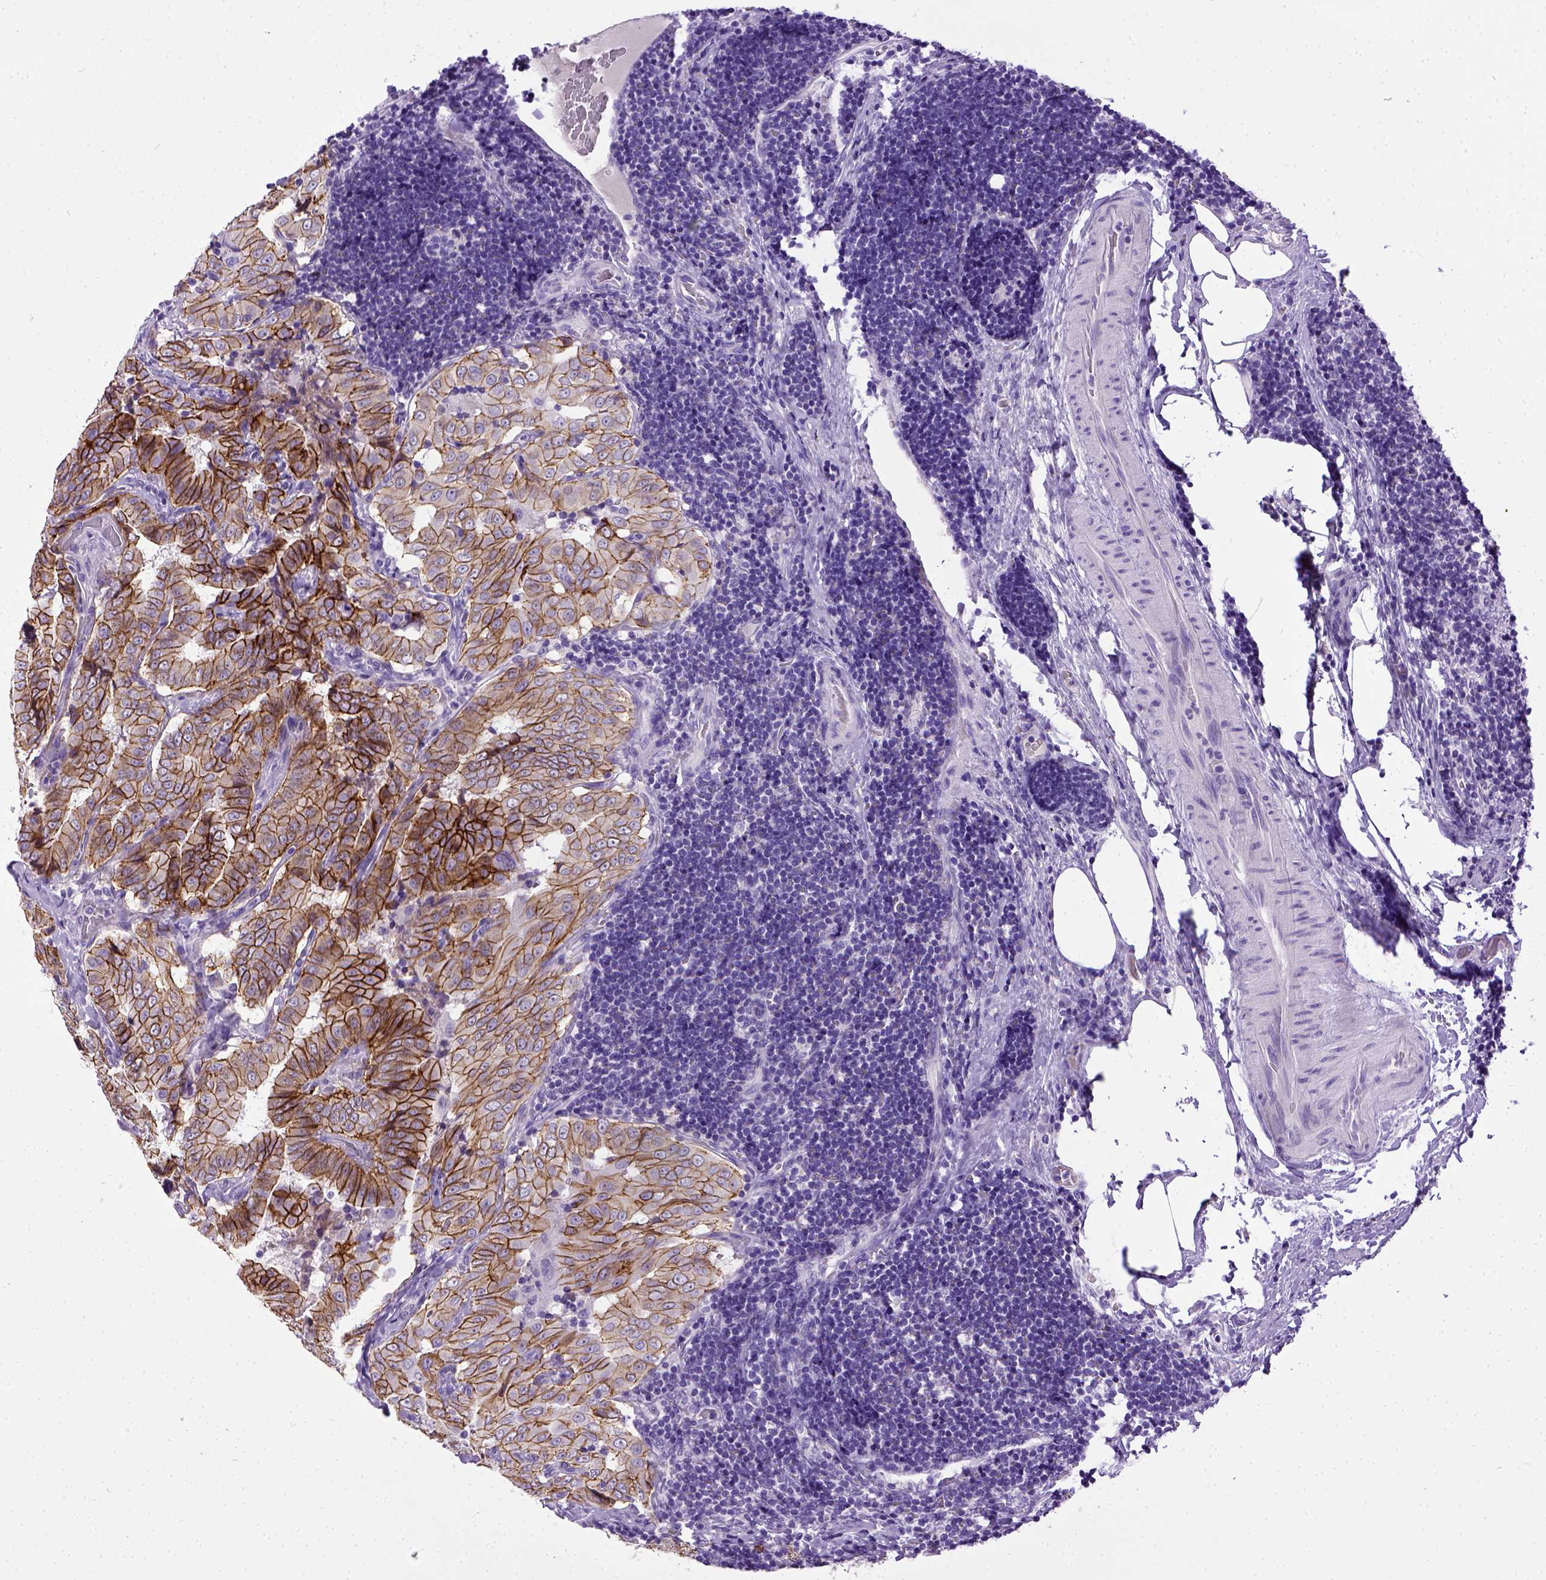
{"staining": {"intensity": "moderate", "quantity": ">75%", "location": "cytoplasmic/membranous"}, "tissue": "thyroid cancer", "cell_type": "Tumor cells", "image_type": "cancer", "snomed": [{"axis": "morphology", "description": "Papillary adenocarcinoma, NOS"}, {"axis": "topography", "description": "Thyroid gland"}], "caption": "There is medium levels of moderate cytoplasmic/membranous expression in tumor cells of papillary adenocarcinoma (thyroid), as demonstrated by immunohistochemical staining (brown color).", "gene": "CDH1", "patient": {"sex": "male", "age": 61}}